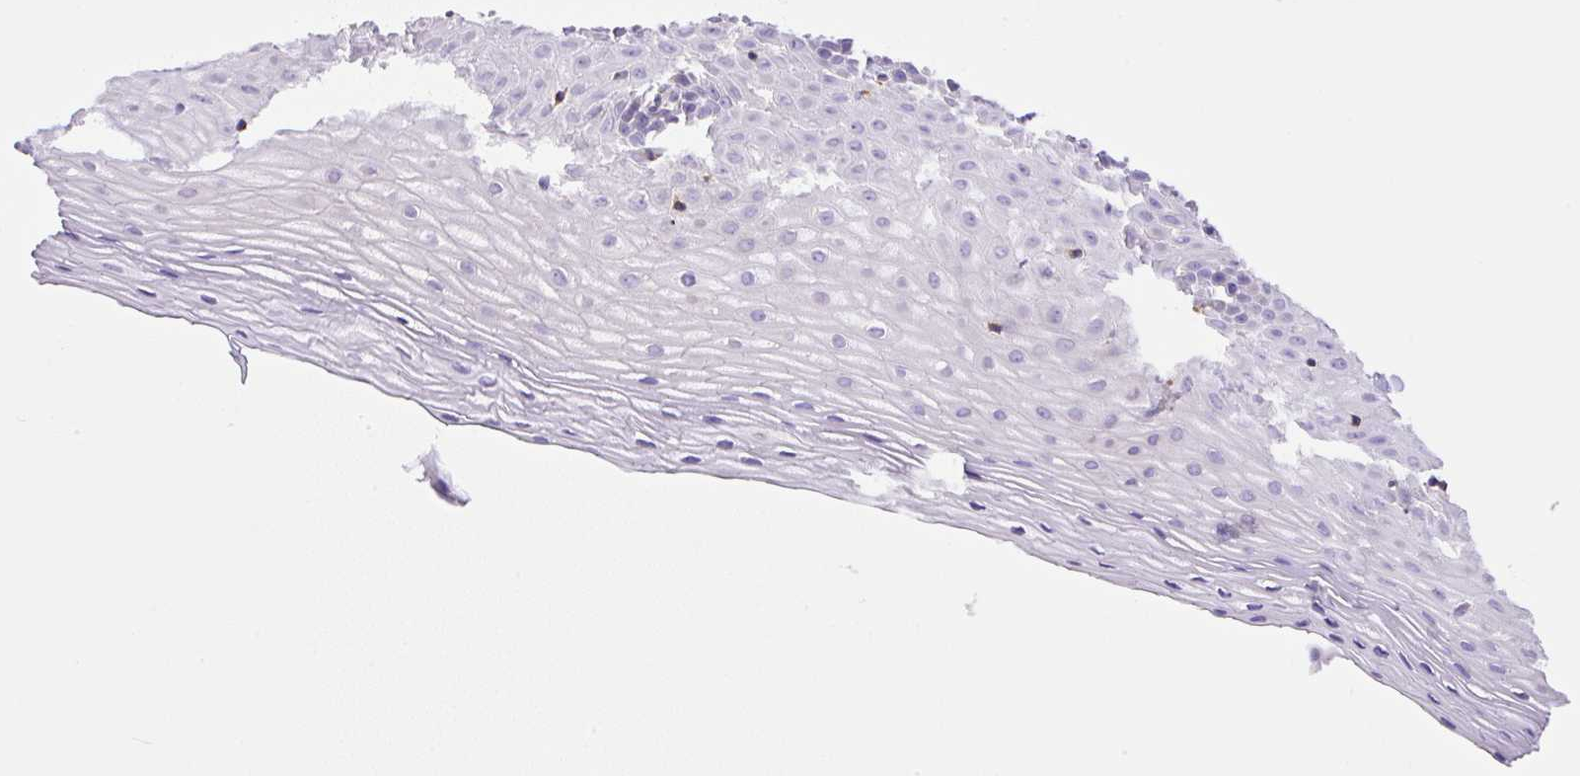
{"staining": {"intensity": "moderate", "quantity": ">75%", "location": "cytoplasmic/membranous"}, "tissue": "cervix", "cell_type": "Glandular cells", "image_type": "normal", "snomed": [{"axis": "morphology", "description": "Normal tissue, NOS"}, {"axis": "topography", "description": "Cervix"}], "caption": "Moderate cytoplasmic/membranous protein staining is present in approximately >75% of glandular cells in cervix. The staining was performed using DAB to visualize the protein expression in brown, while the nuclei were stained in blue with hematoxylin (Magnification: 20x).", "gene": "NF1", "patient": {"sex": "female", "age": 36}}